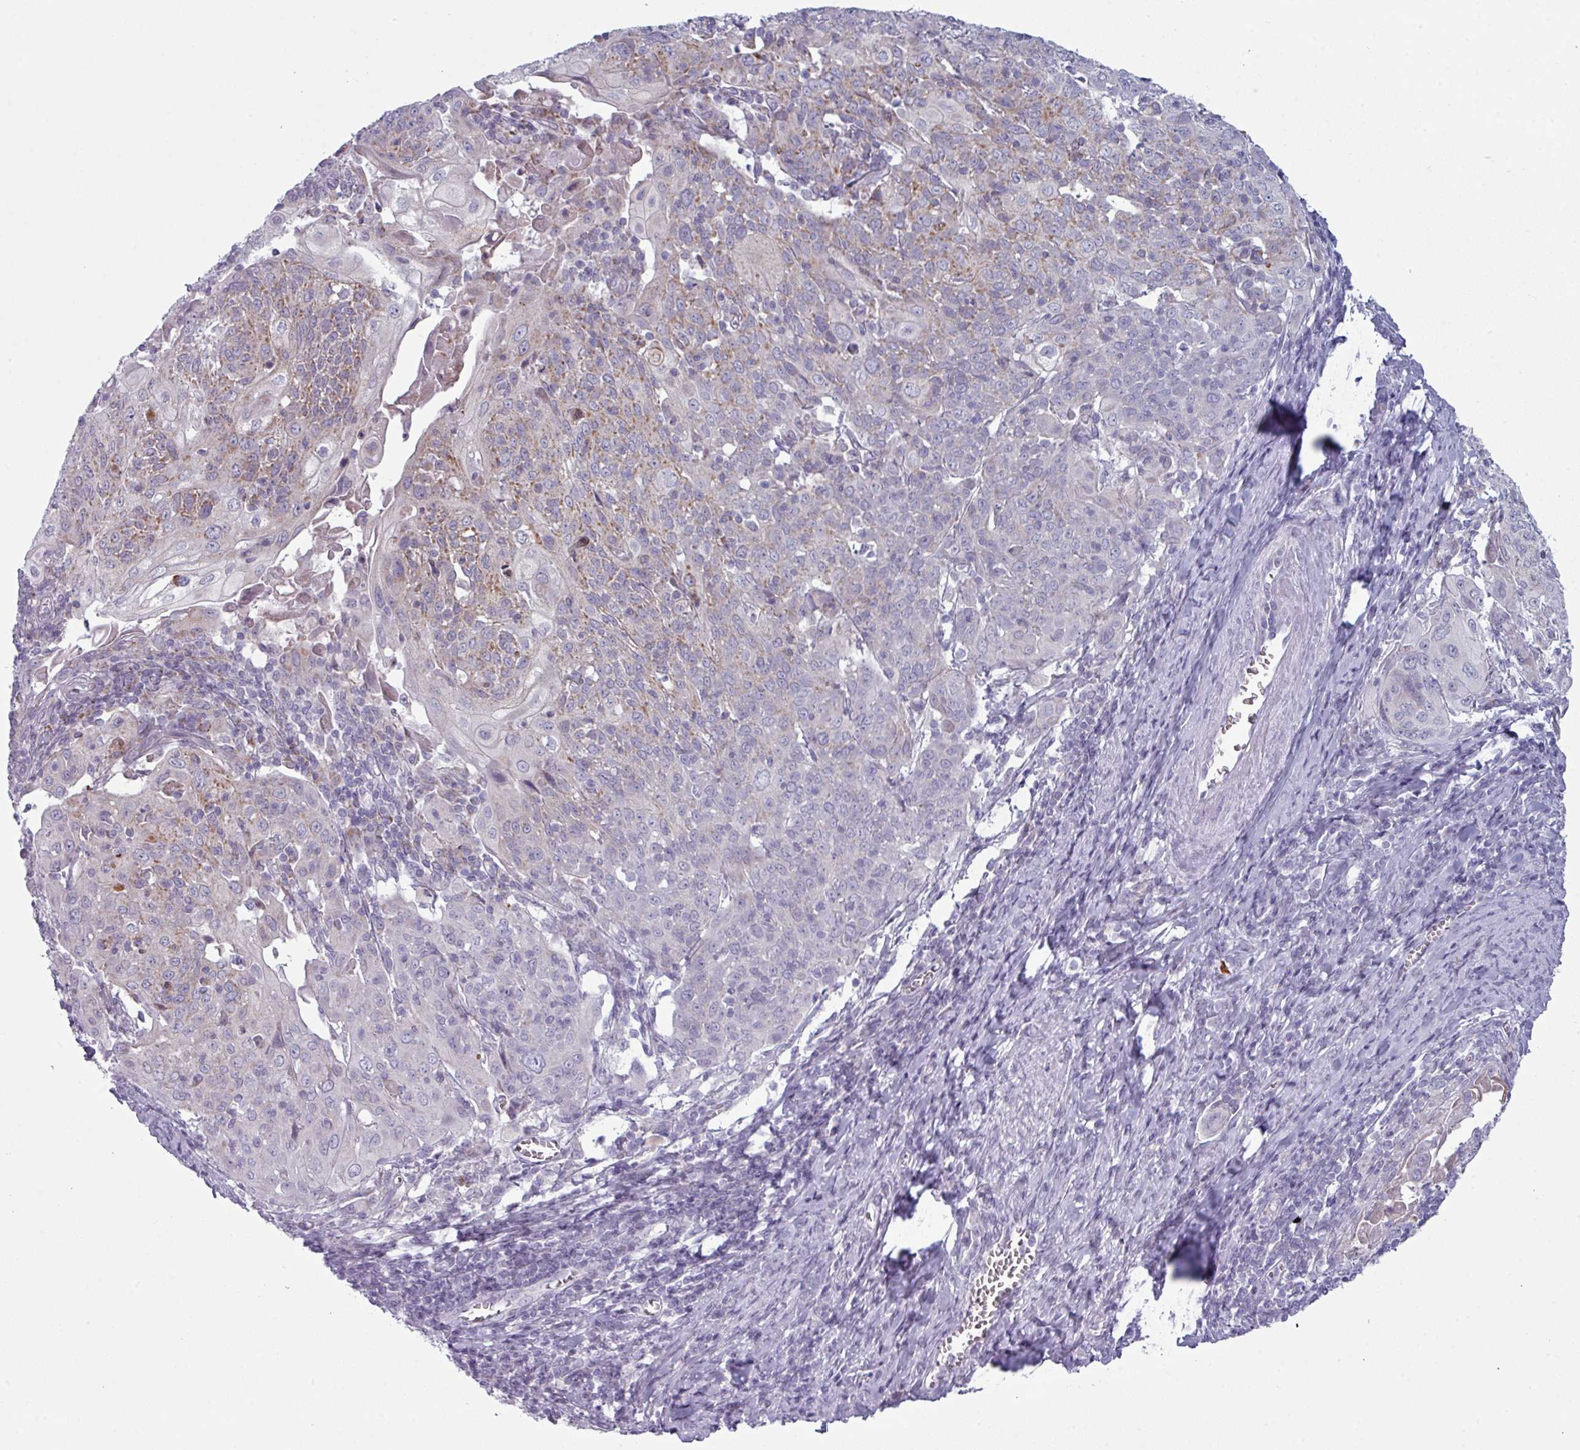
{"staining": {"intensity": "weak", "quantity": "25%-75%", "location": "cytoplasmic/membranous"}, "tissue": "cervical cancer", "cell_type": "Tumor cells", "image_type": "cancer", "snomed": [{"axis": "morphology", "description": "Squamous cell carcinoma, NOS"}, {"axis": "topography", "description": "Cervix"}], "caption": "Protein positivity by IHC exhibits weak cytoplasmic/membranous staining in about 25%-75% of tumor cells in cervical cancer.", "gene": "ZNF615", "patient": {"sex": "female", "age": 67}}